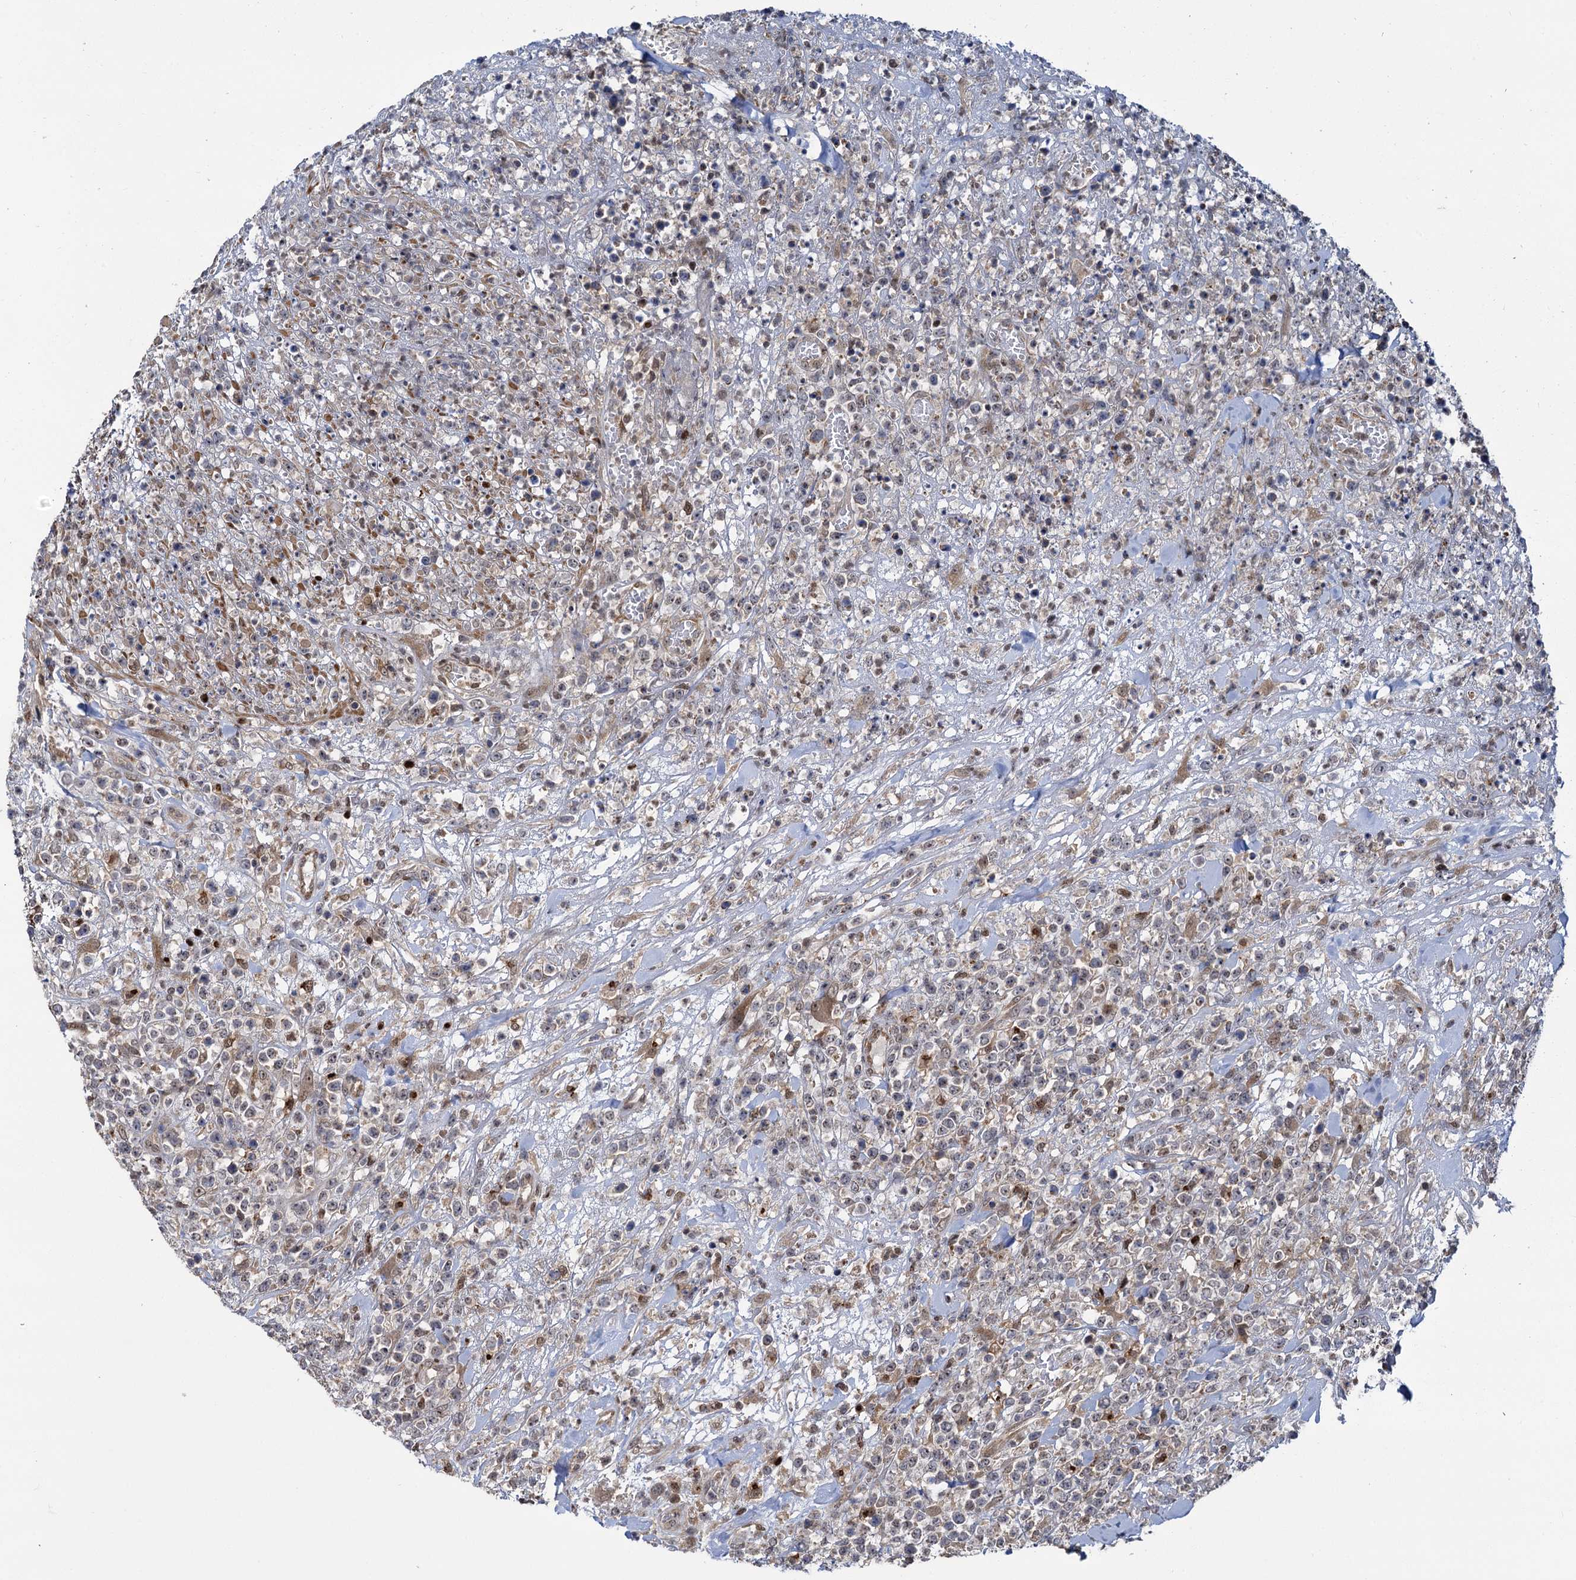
{"staining": {"intensity": "negative", "quantity": "none", "location": "none"}, "tissue": "lymphoma", "cell_type": "Tumor cells", "image_type": "cancer", "snomed": [{"axis": "morphology", "description": "Malignant lymphoma, non-Hodgkin's type, High grade"}, {"axis": "topography", "description": "Colon"}], "caption": "A histopathology image of malignant lymphoma, non-Hodgkin's type (high-grade) stained for a protein displays no brown staining in tumor cells.", "gene": "GAL3ST4", "patient": {"sex": "female", "age": 53}}